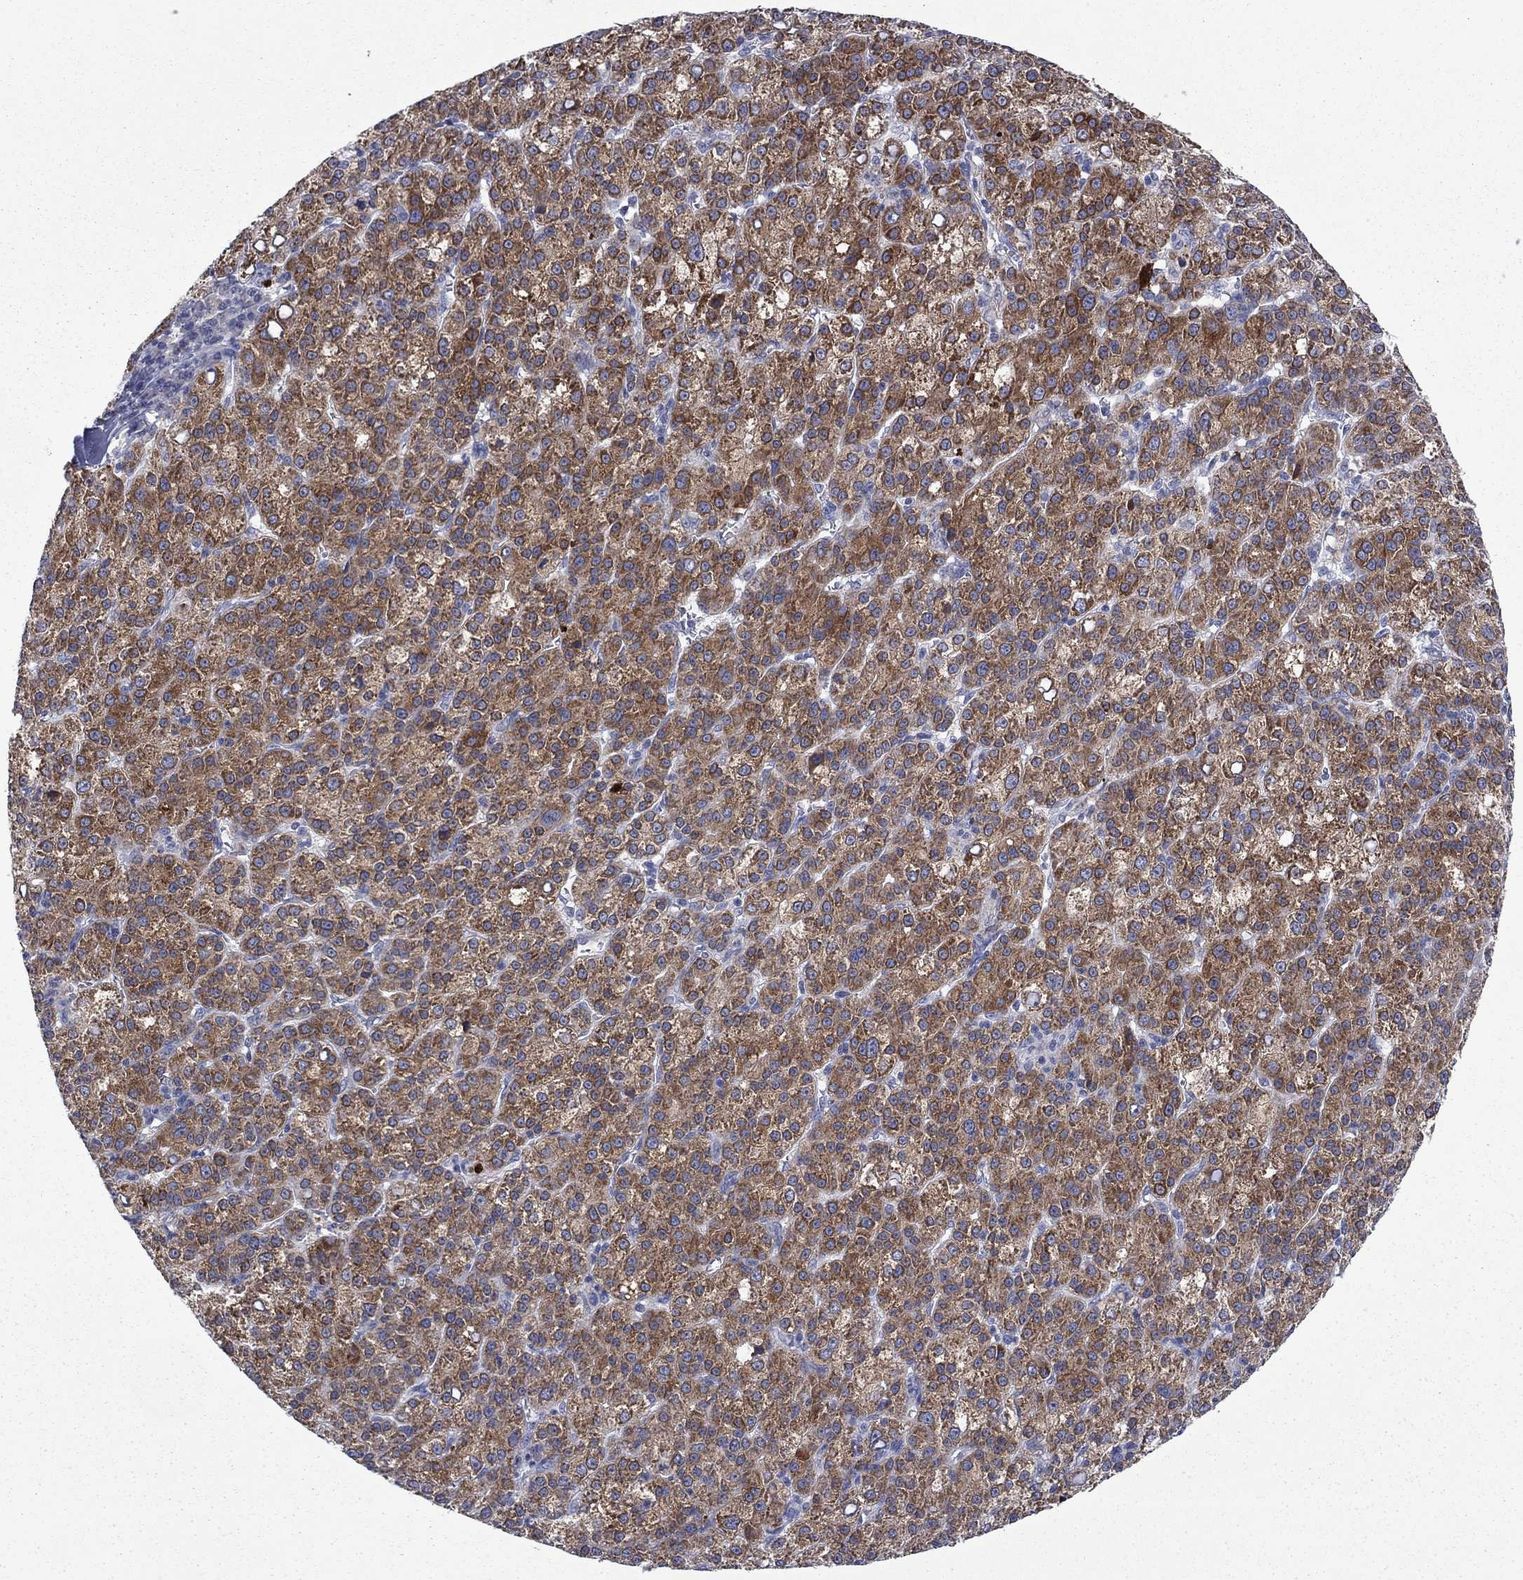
{"staining": {"intensity": "strong", "quantity": ">75%", "location": "cytoplasmic/membranous"}, "tissue": "liver cancer", "cell_type": "Tumor cells", "image_type": "cancer", "snomed": [{"axis": "morphology", "description": "Carcinoma, Hepatocellular, NOS"}, {"axis": "topography", "description": "Liver"}], "caption": "Immunohistochemistry (DAB (3,3'-diaminobenzidine)) staining of liver cancer (hepatocellular carcinoma) exhibits strong cytoplasmic/membranous protein positivity in approximately >75% of tumor cells.", "gene": "FRK", "patient": {"sex": "female", "age": 60}}